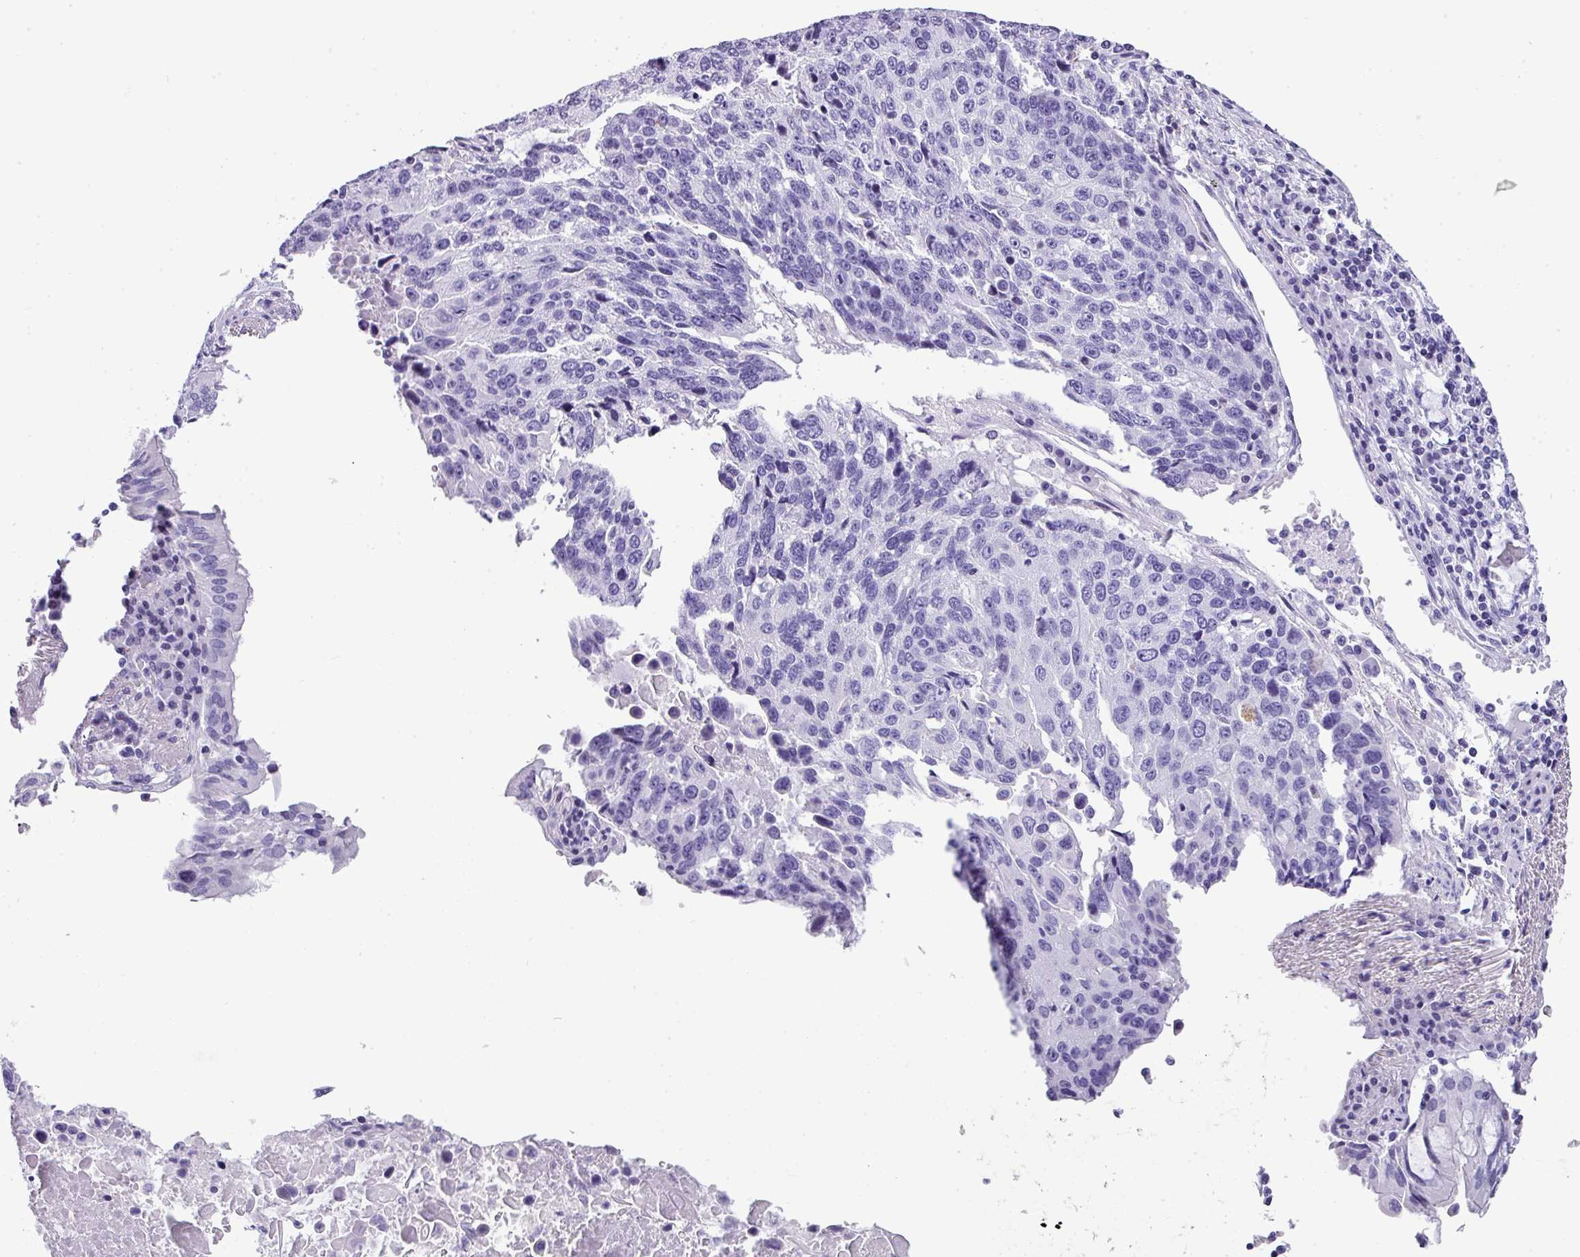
{"staining": {"intensity": "negative", "quantity": "none", "location": "none"}, "tissue": "lung cancer", "cell_type": "Tumor cells", "image_type": "cancer", "snomed": [{"axis": "morphology", "description": "Squamous cell carcinoma, NOS"}, {"axis": "topography", "description": "Lung"}], "caption": "Tumor cells are negative for brown protein staining in squamous cell carcinoma (lung).", "gene": "MUC21", "patient": {"sex": "male", "age": 66}}